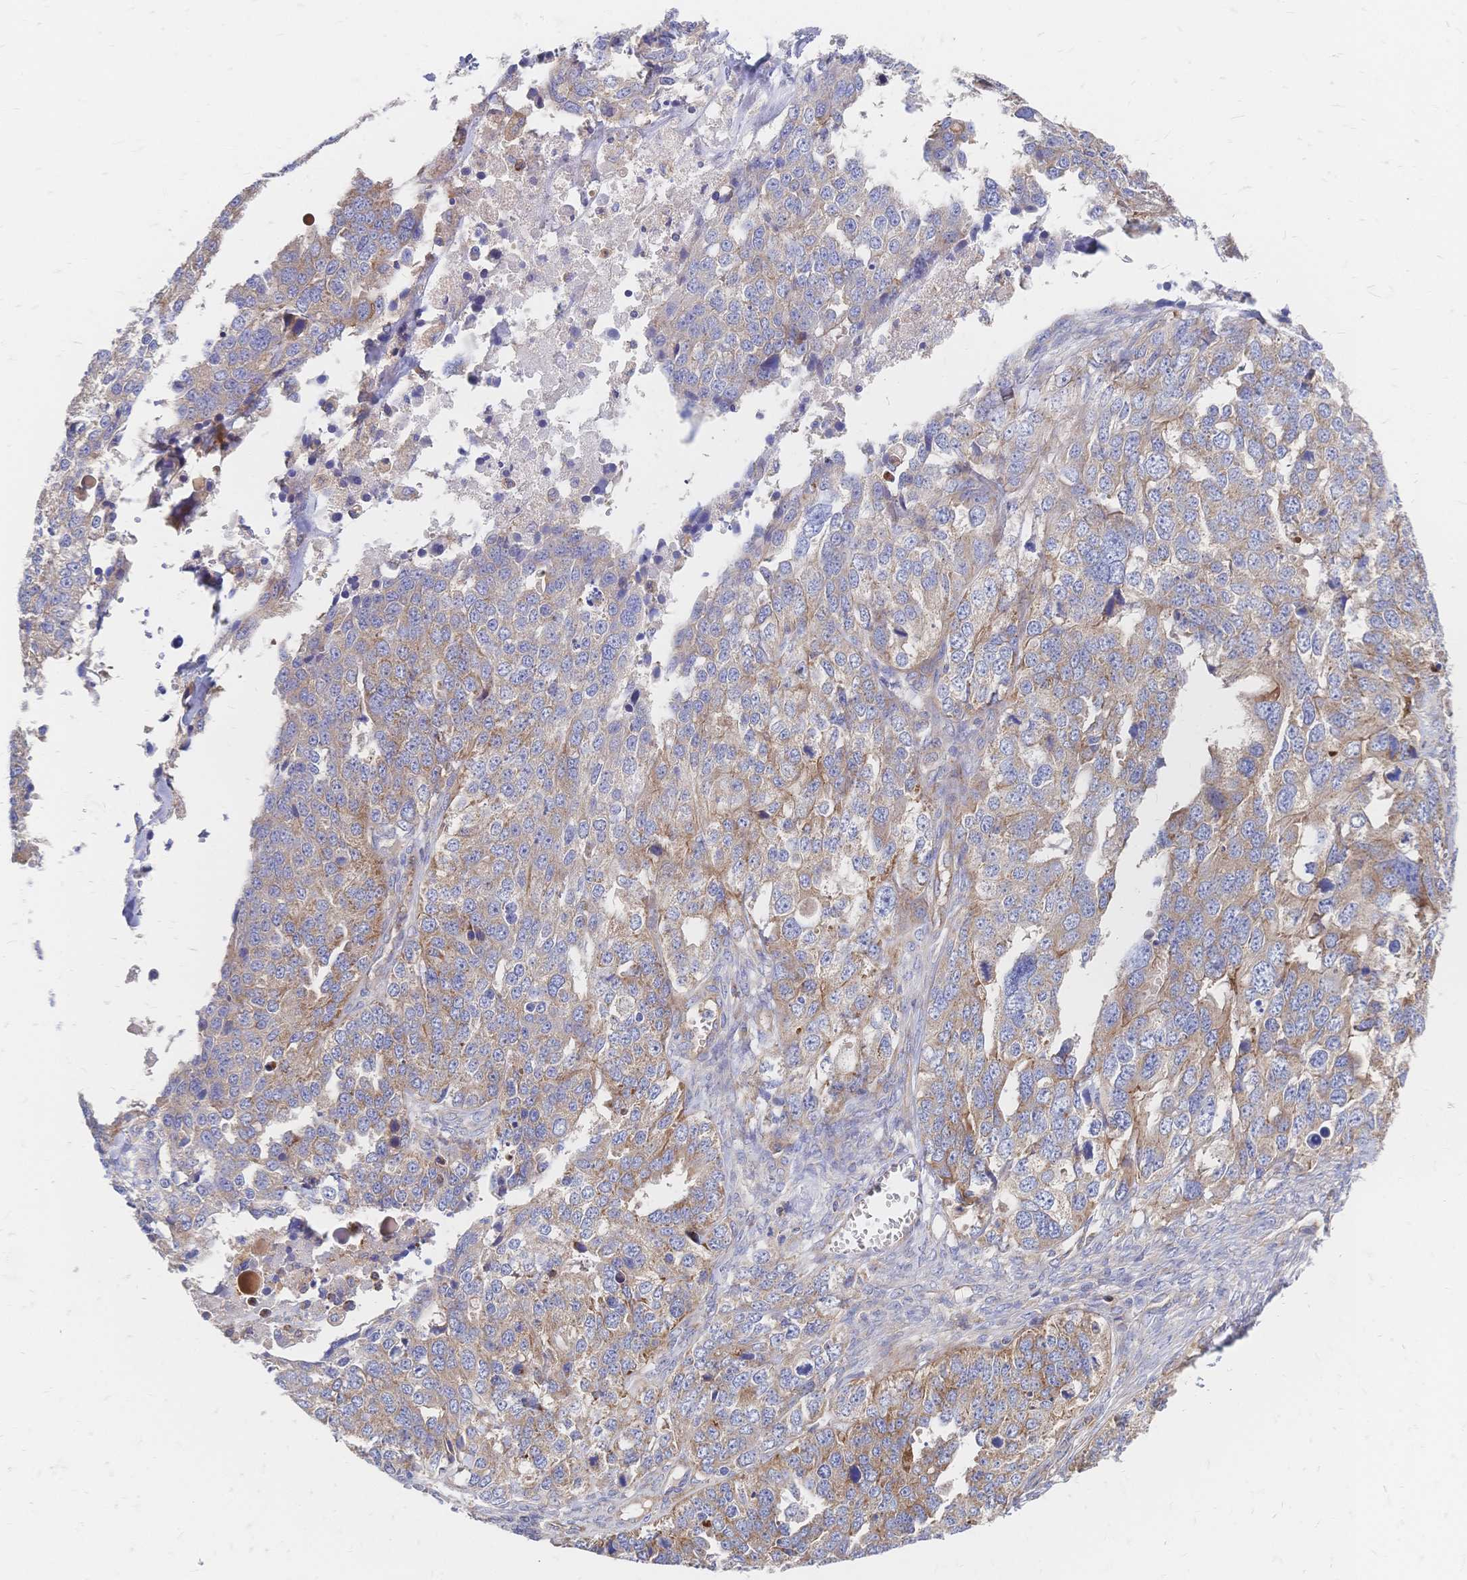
{"staining": {"intensity": "weak", "quantity": ">75%", "location": "cytoplasmic/membranous"}, "tissue": "ovarian cancer", "cell_type": "Tumor cells", "image_type": "cancer", "snomed": [{"axis": "morphology", "description": "Cystadenocarcinoma, serous, NOS"}, {"axis": "topography", "description": "Ovary"}], "caption": "Protein expression analysis of human ovarian cancer (serous cystadenocarcinoma) reveals weak cytoplasmic/membranous expression in about >75% of tumor cells. (Brightfield microscopy of DAB IHC at high magnification).", "gene": "SORBS1", "patient": {"sex": "female", "age": 76}}